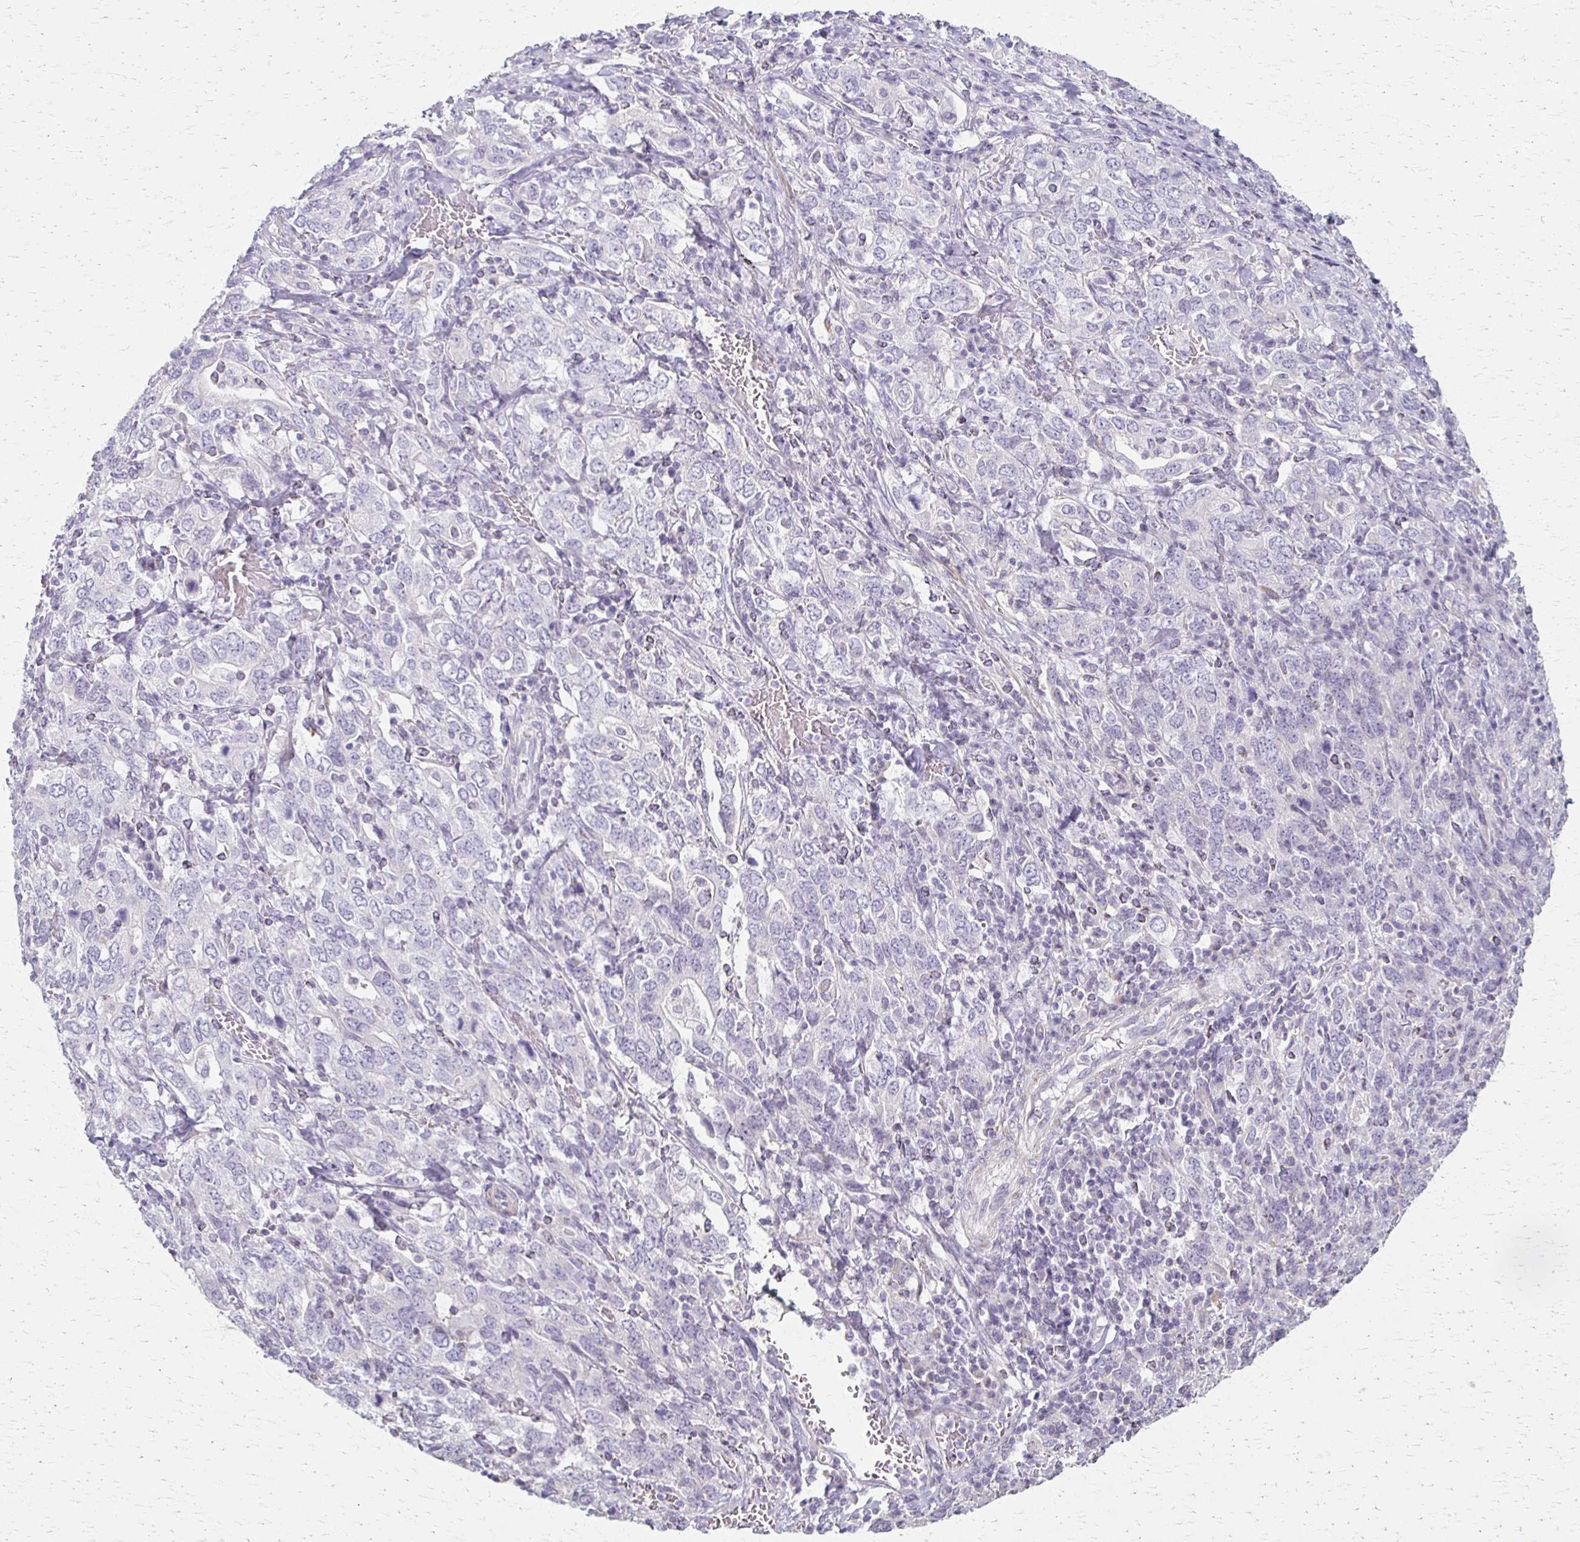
{"staining": {"intensity": "negative", "quantity": "none", "location": "none"}, "tissue": "stomach cancer", "cell_type": "Tumor cells", "image_type": "cancer", "snomed": [{"axis": "morphology", "description": "Adenocarcinoma, NOS"}, {"axis": "topography", "description": "Stomach, upper"}, {"axis": "topography", "description": "Stomach"}], "caption": "A micrograph of stomach adenocarcinoma stained for a protein reveals no brown staining in tumor cells.", "gene": "FOXO4", "patient": {"sex": "male", "age": 62}}